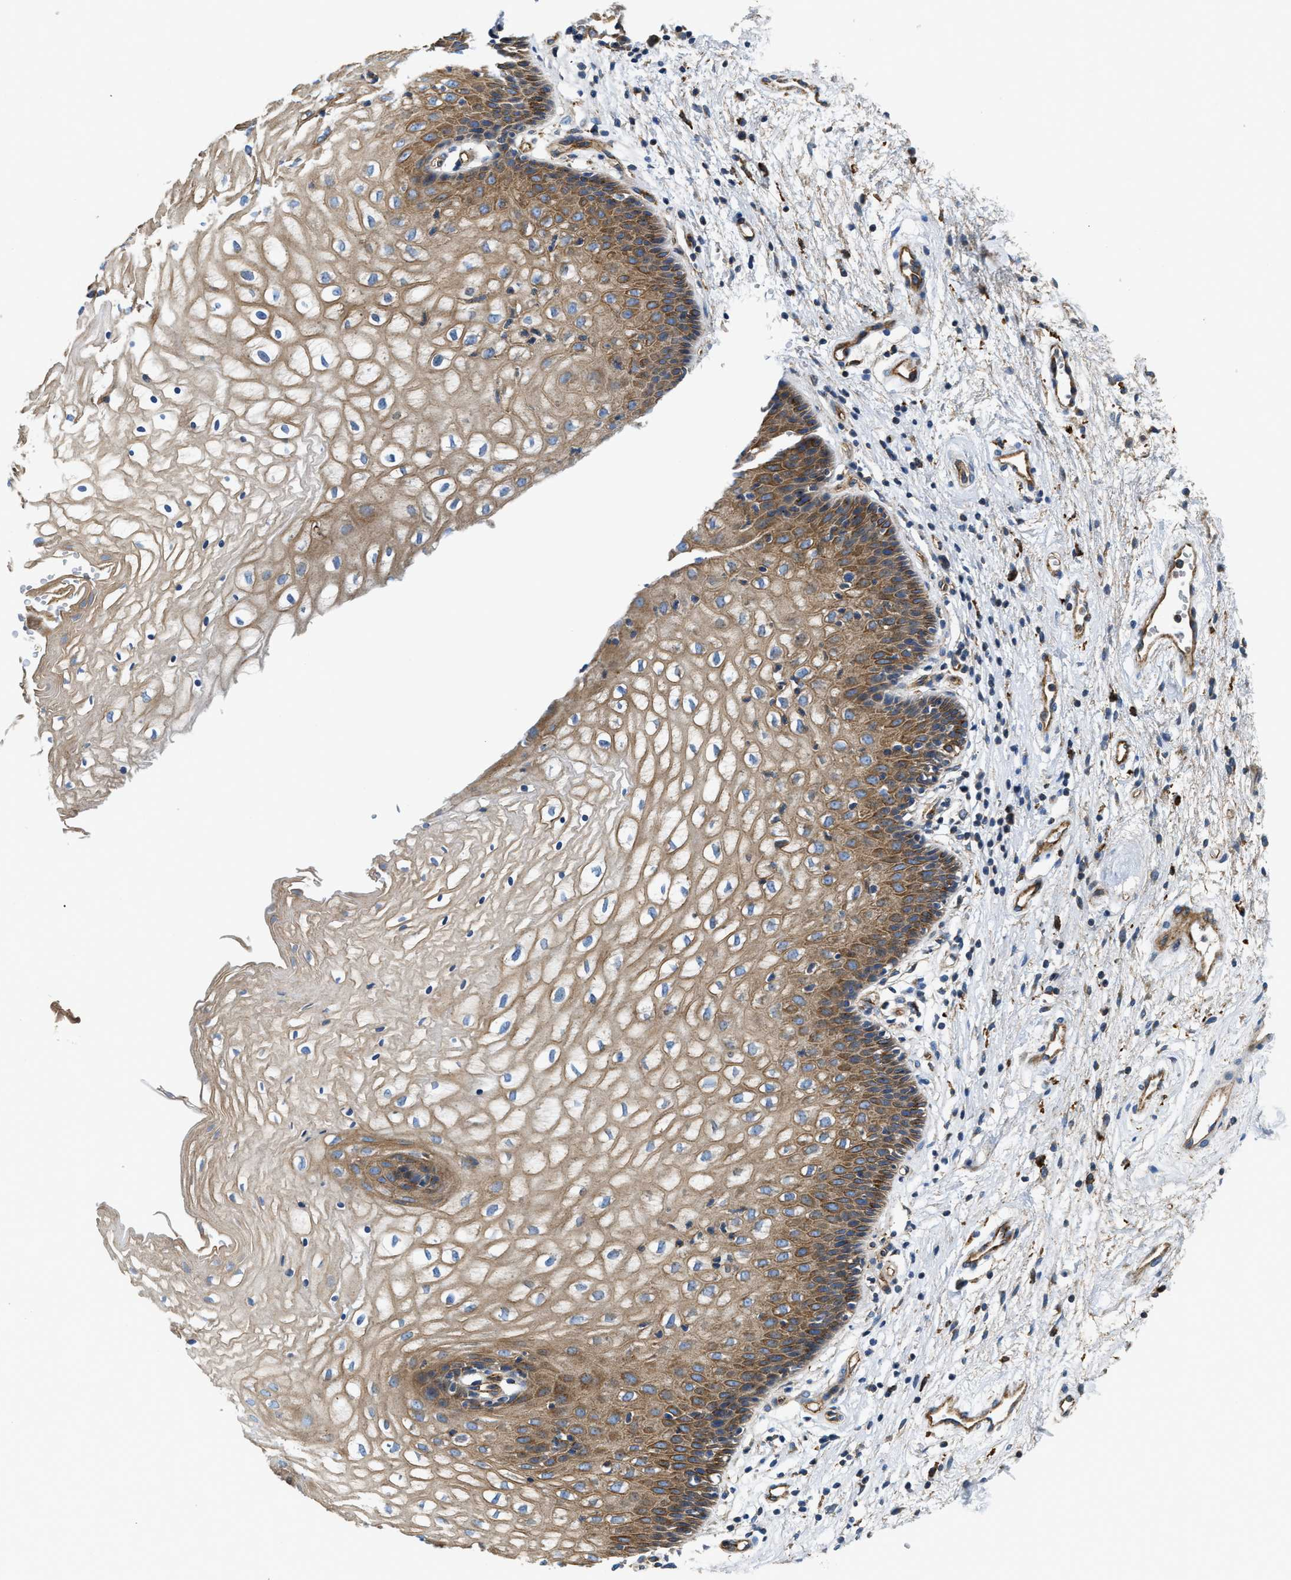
{"staining": {"intensity": "moderate", "quantity": "25%-75%", "location": "cytoplasmic/membranous"}, "tissue": "vagina", "cell_type": "Squamous epithelial cells", "image_type": "normal", "snomed": [{"axis": "morphology", "description": "Normal tissue, NOS"}, {"axis": "topography", "description": "Vagina"}], "caption": "Human vagina stained for a protein (brown) exhibits moderate cytoplasmic/membranous positive staining in about 25%-75% of squamous epithelial cells.", "gene": "NSUN7", "patient": {"sex": "female", "age": 34}}